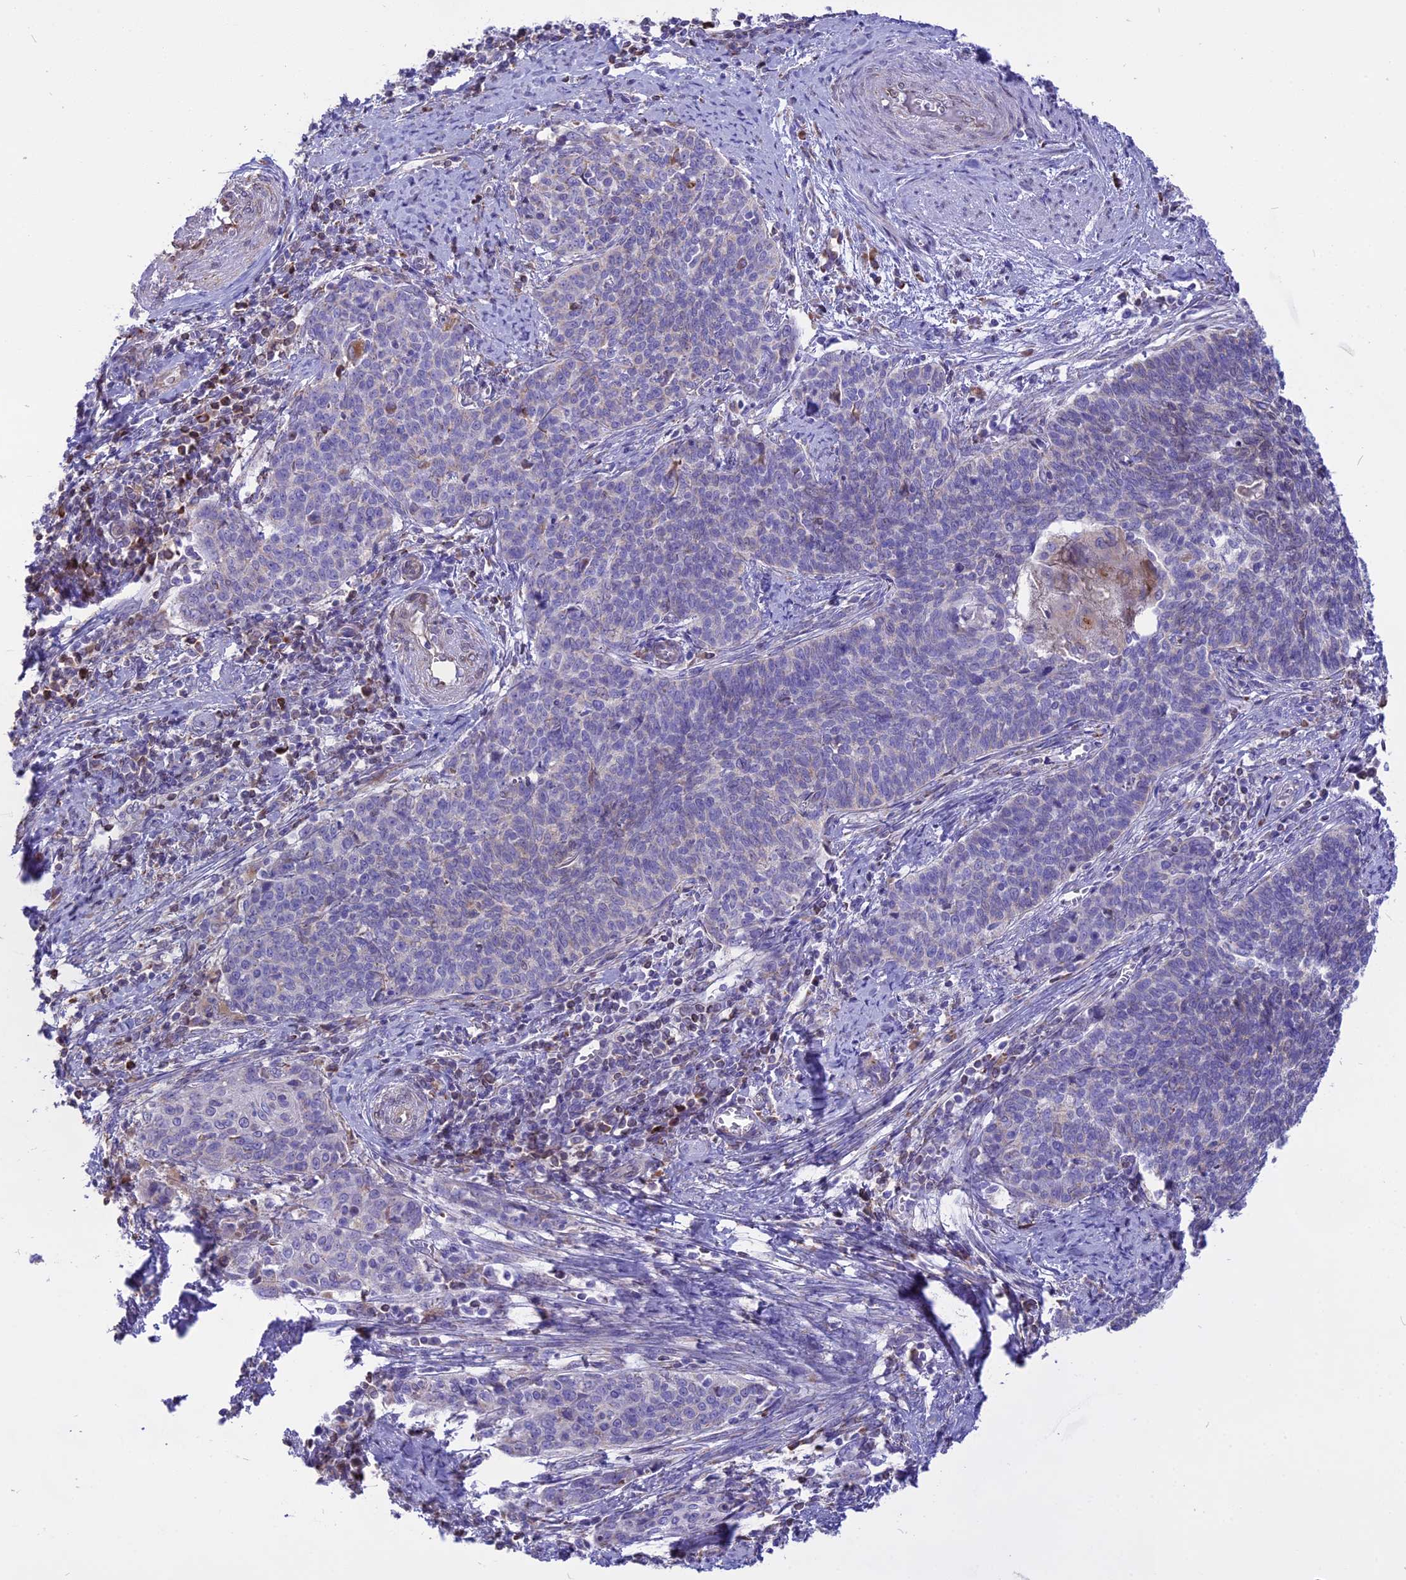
{"staining": {"intensity": "negative", "quantity": "none", "location": "none"}, "tissue": "cervical cancer", "cell_type": "Tumor cells", "image_type": "cancer", "snomed": [{"axis": "morphology", "description": "Squamous cell carcinoma, NOS"}, {"axis": "topography", "description": "Cervix"}], "caption": "There is no significant expression in tumor cells of cervical cancer (squamous cell carcinoma).", "gene": "DOC2B", "patient": {"sex": "female", "age": 39}}